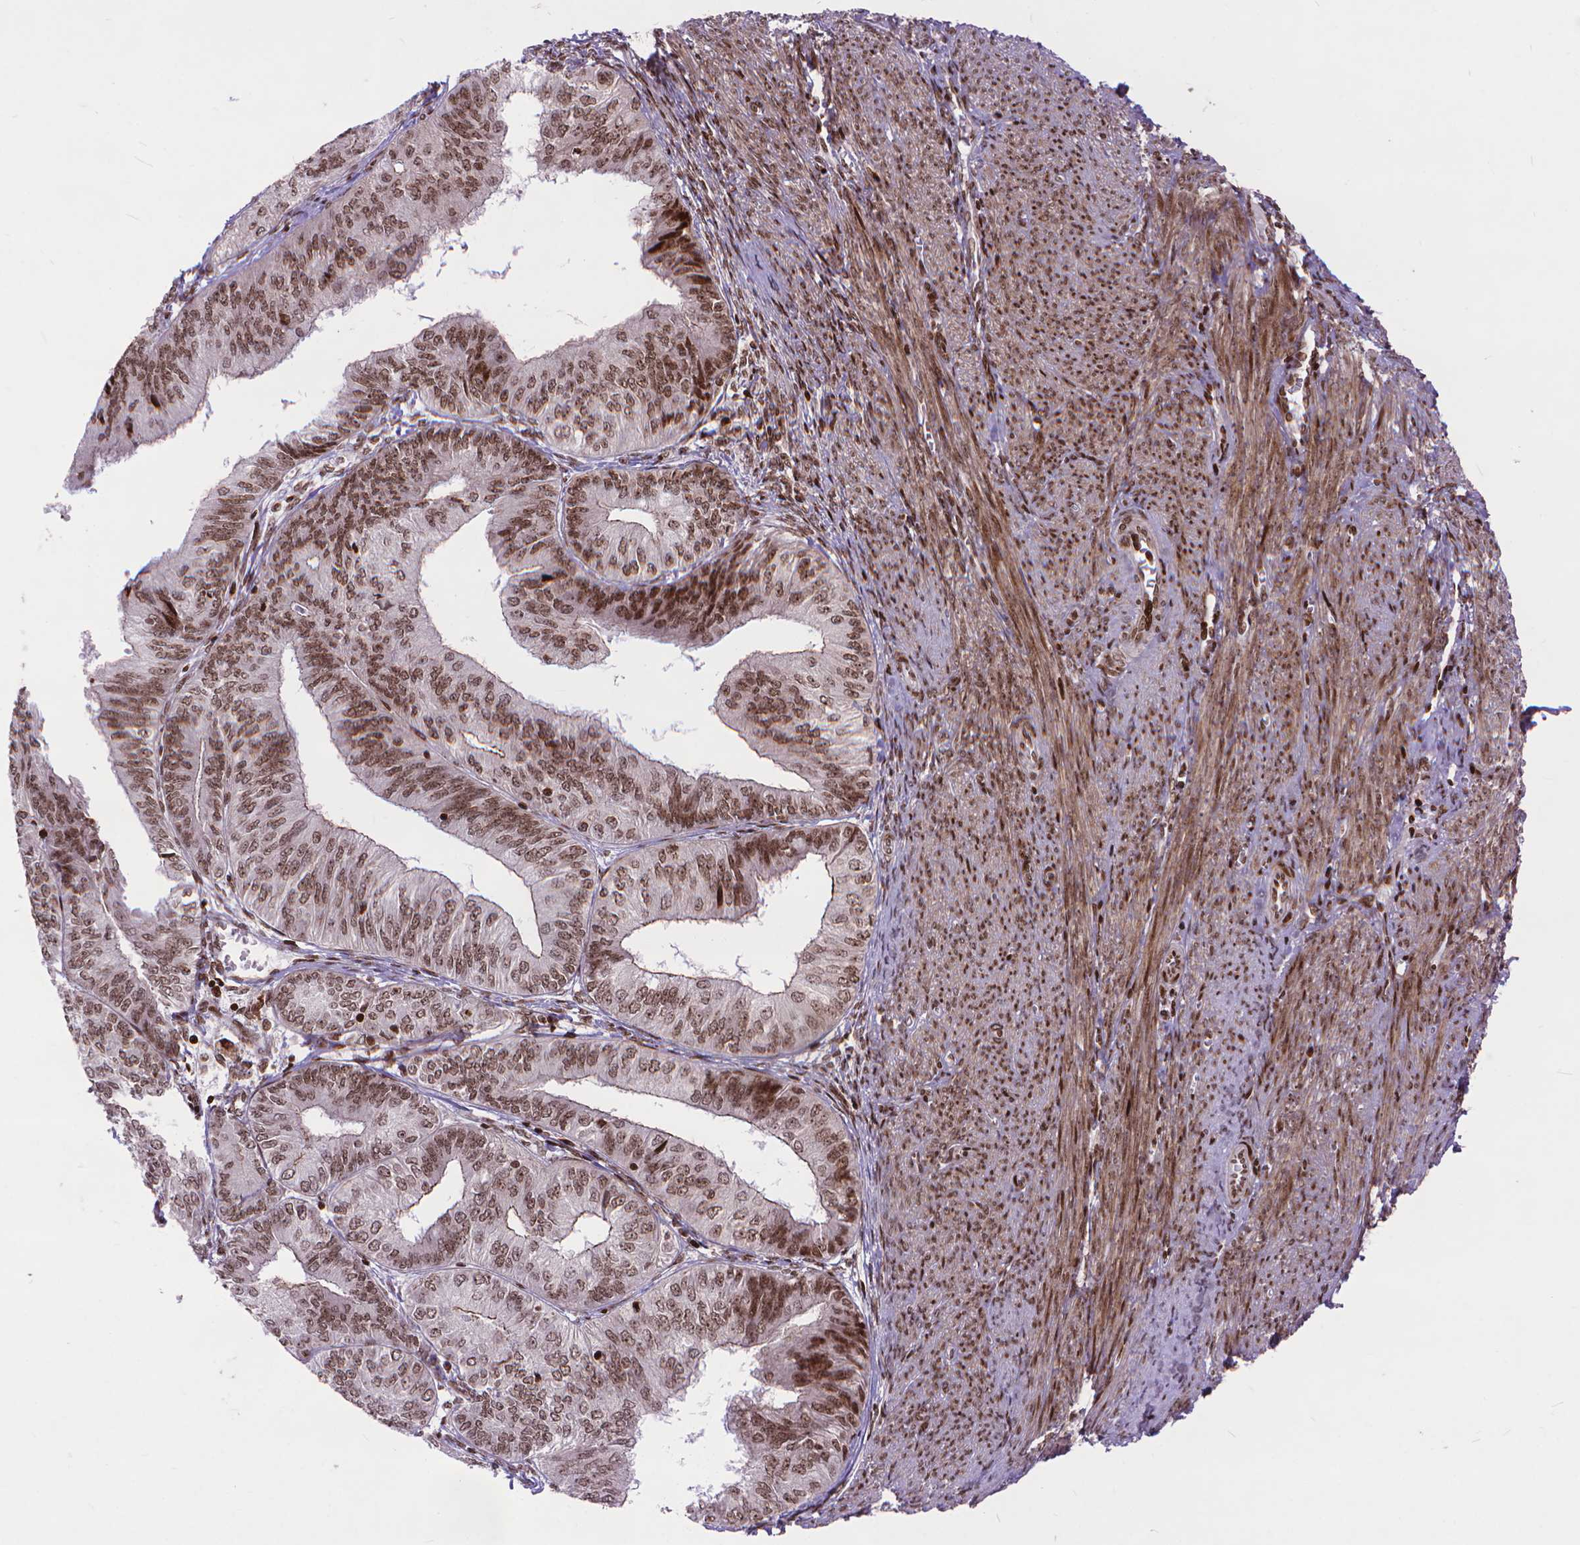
{"staining": {"intensity": "moderate", "quantity": ">75%", "location": "nuclear"}, "tissue": "endometrial cancer", "cell_type": "Tumor cells", "image_type": "cancer", "snomed": [{"axis": "morphology", "description": "Adenocarcinoma, NOS"}, {"axis": "topography", "description": "Endometrium"}], "caption": "There is medium levels of moderate nuclear staining in tumor cells of endometrial adenocarcinoma, as demonstrated by immunohistochemical staining (brown color).", "gene": "AMER1", "patient": {"sex": "female", "age": 58}}